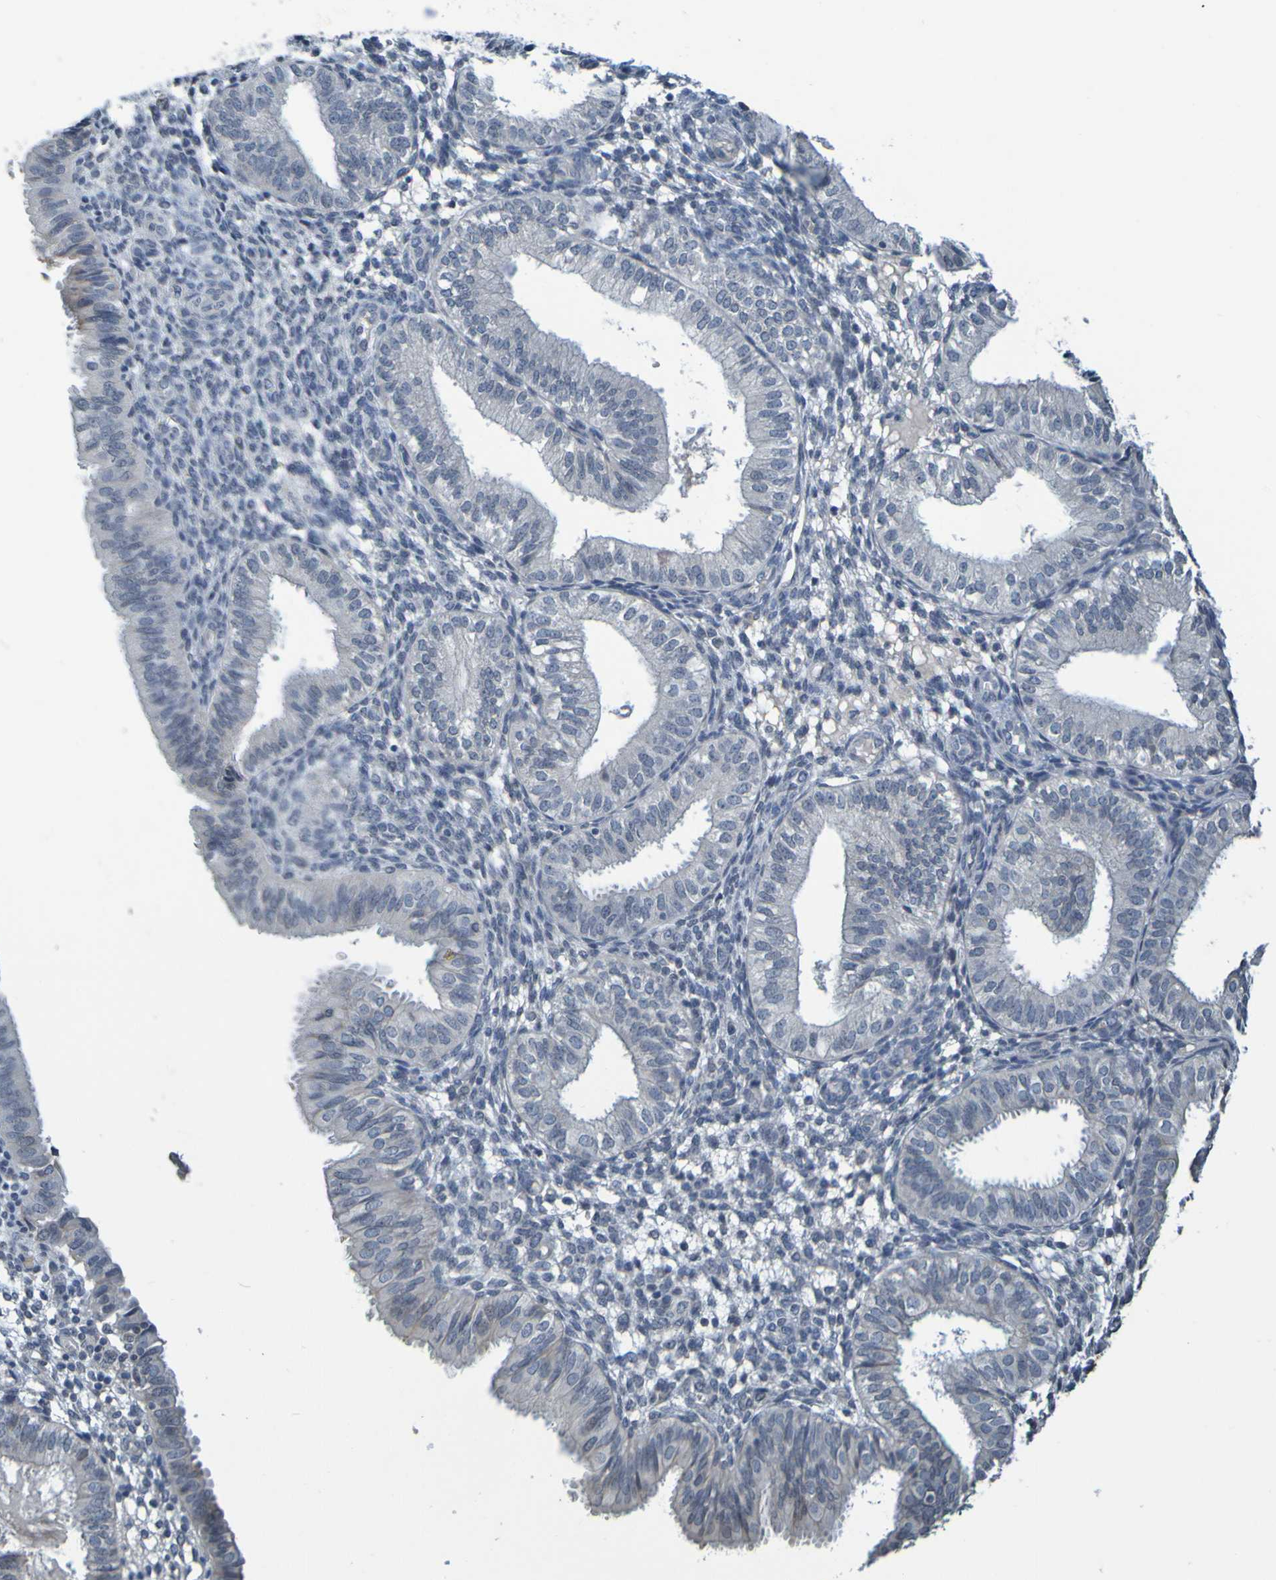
{"staining": {"intensity": "strong", "quantity": "<25%", "location": "cytoplasmic/membranous"}, "tissue": "endometrium", "cell_type": "Cells in endometrial stroma", "image_type": "normal", "snomed": [{"axis": "morphology", "description": "Normal tissue, NOS"}, {"axis": "topography", "description": "Endometrium"}], "caption": "A brown stain highlights strong cytoplasmic/membranous staining of a protein in cells in endometrial stroma of benign human endometrium.", "gene": "C3AR1", "patient": {"sex": "female", "age": 39}}